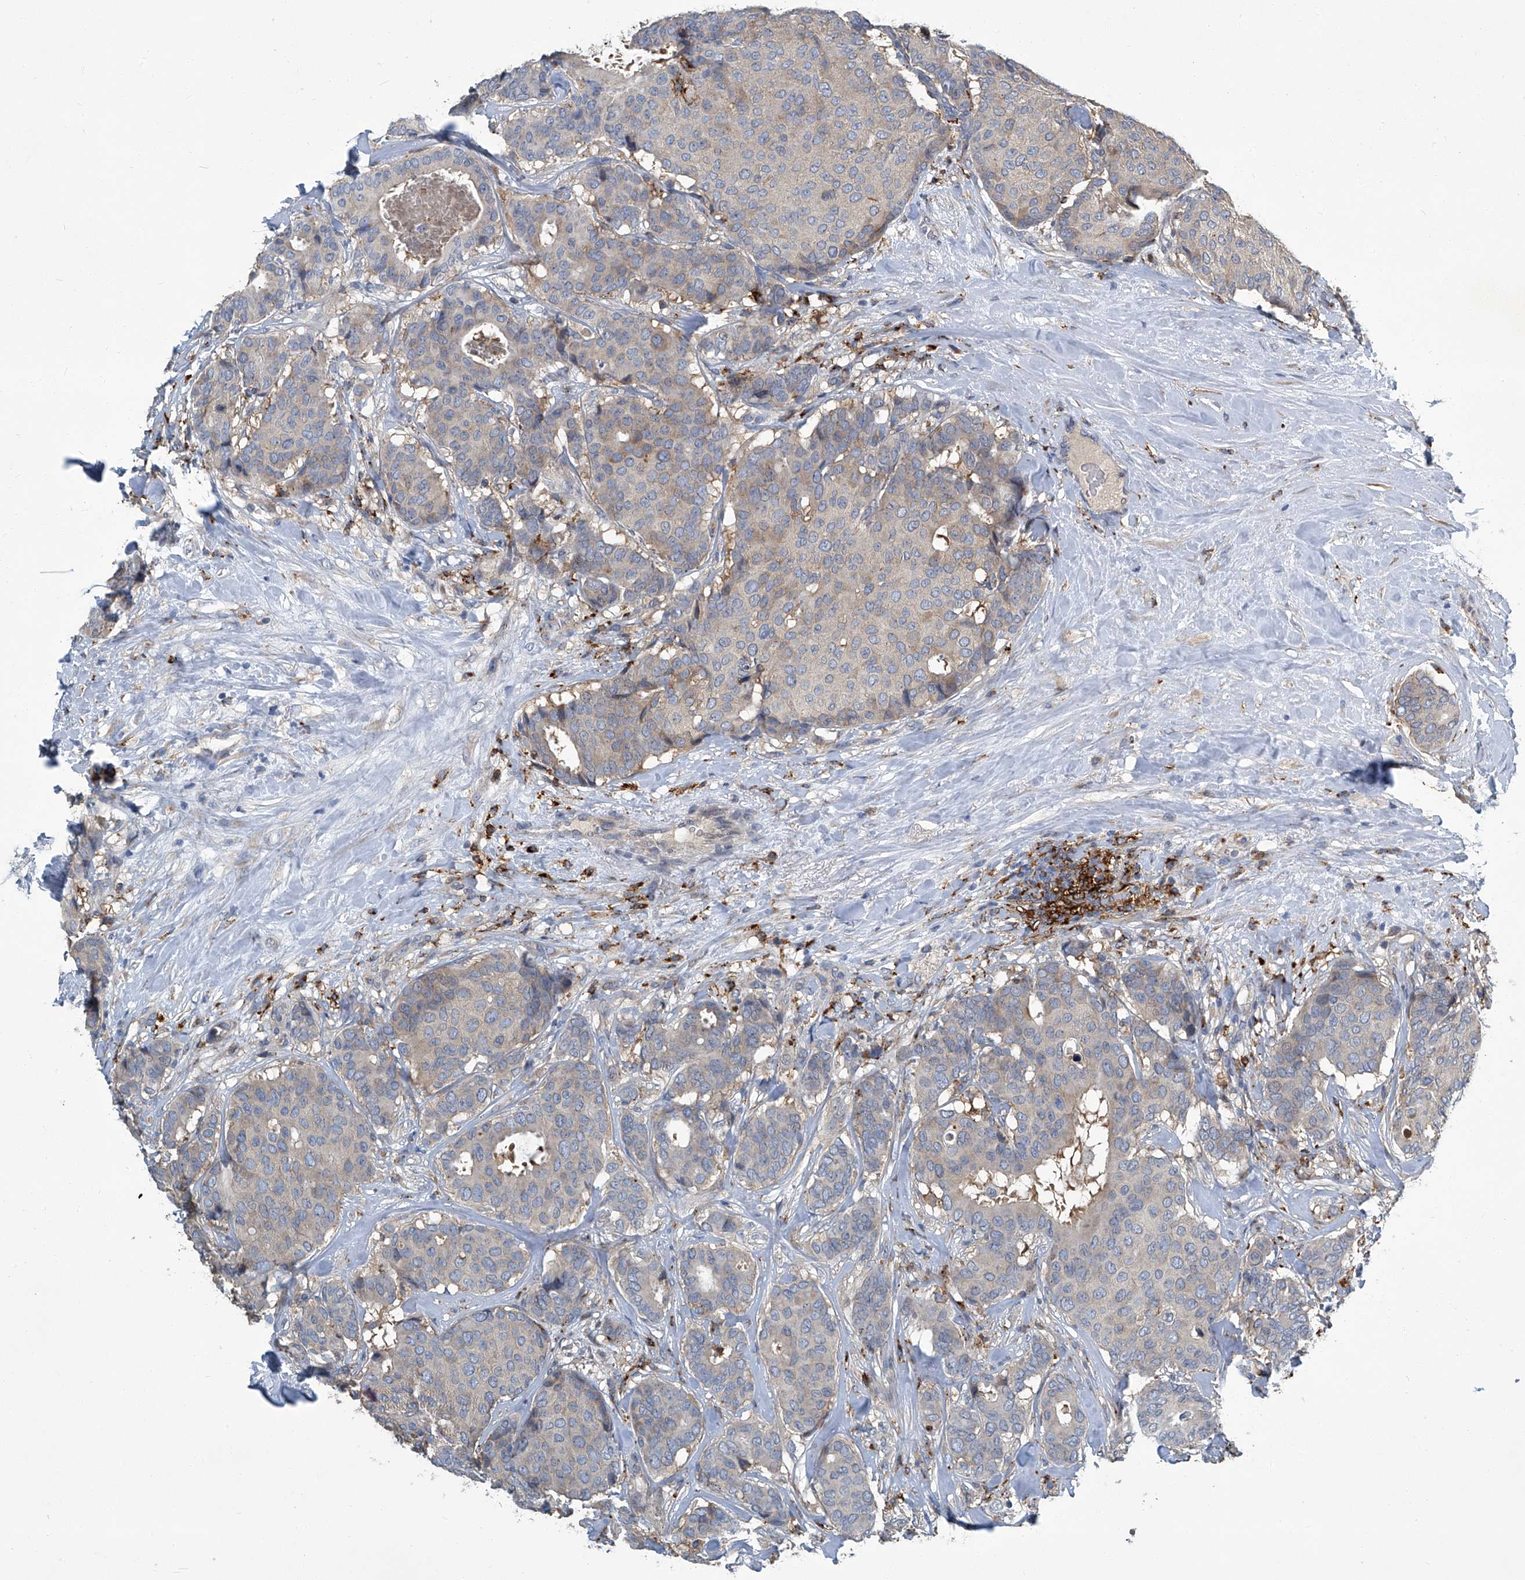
{"staining": {"intensity": "negative", "quantity": "none", "location": "none"}, "tissue": "breast cancer", "cell_type": "Tumor cells", "image_type": "cancer", "snomed": [{"axis": "morphology", "description": "Duct carcinoma"}, {"axis": "topography", "description": "Breast"}], "caption": "DAB immunohistochemical staining of breast infiltrating ductal carcinoma displays no significant positivity in tumor cells.", "gene": "FAM167A", "patient": {"sex": "female", "age": 75}}